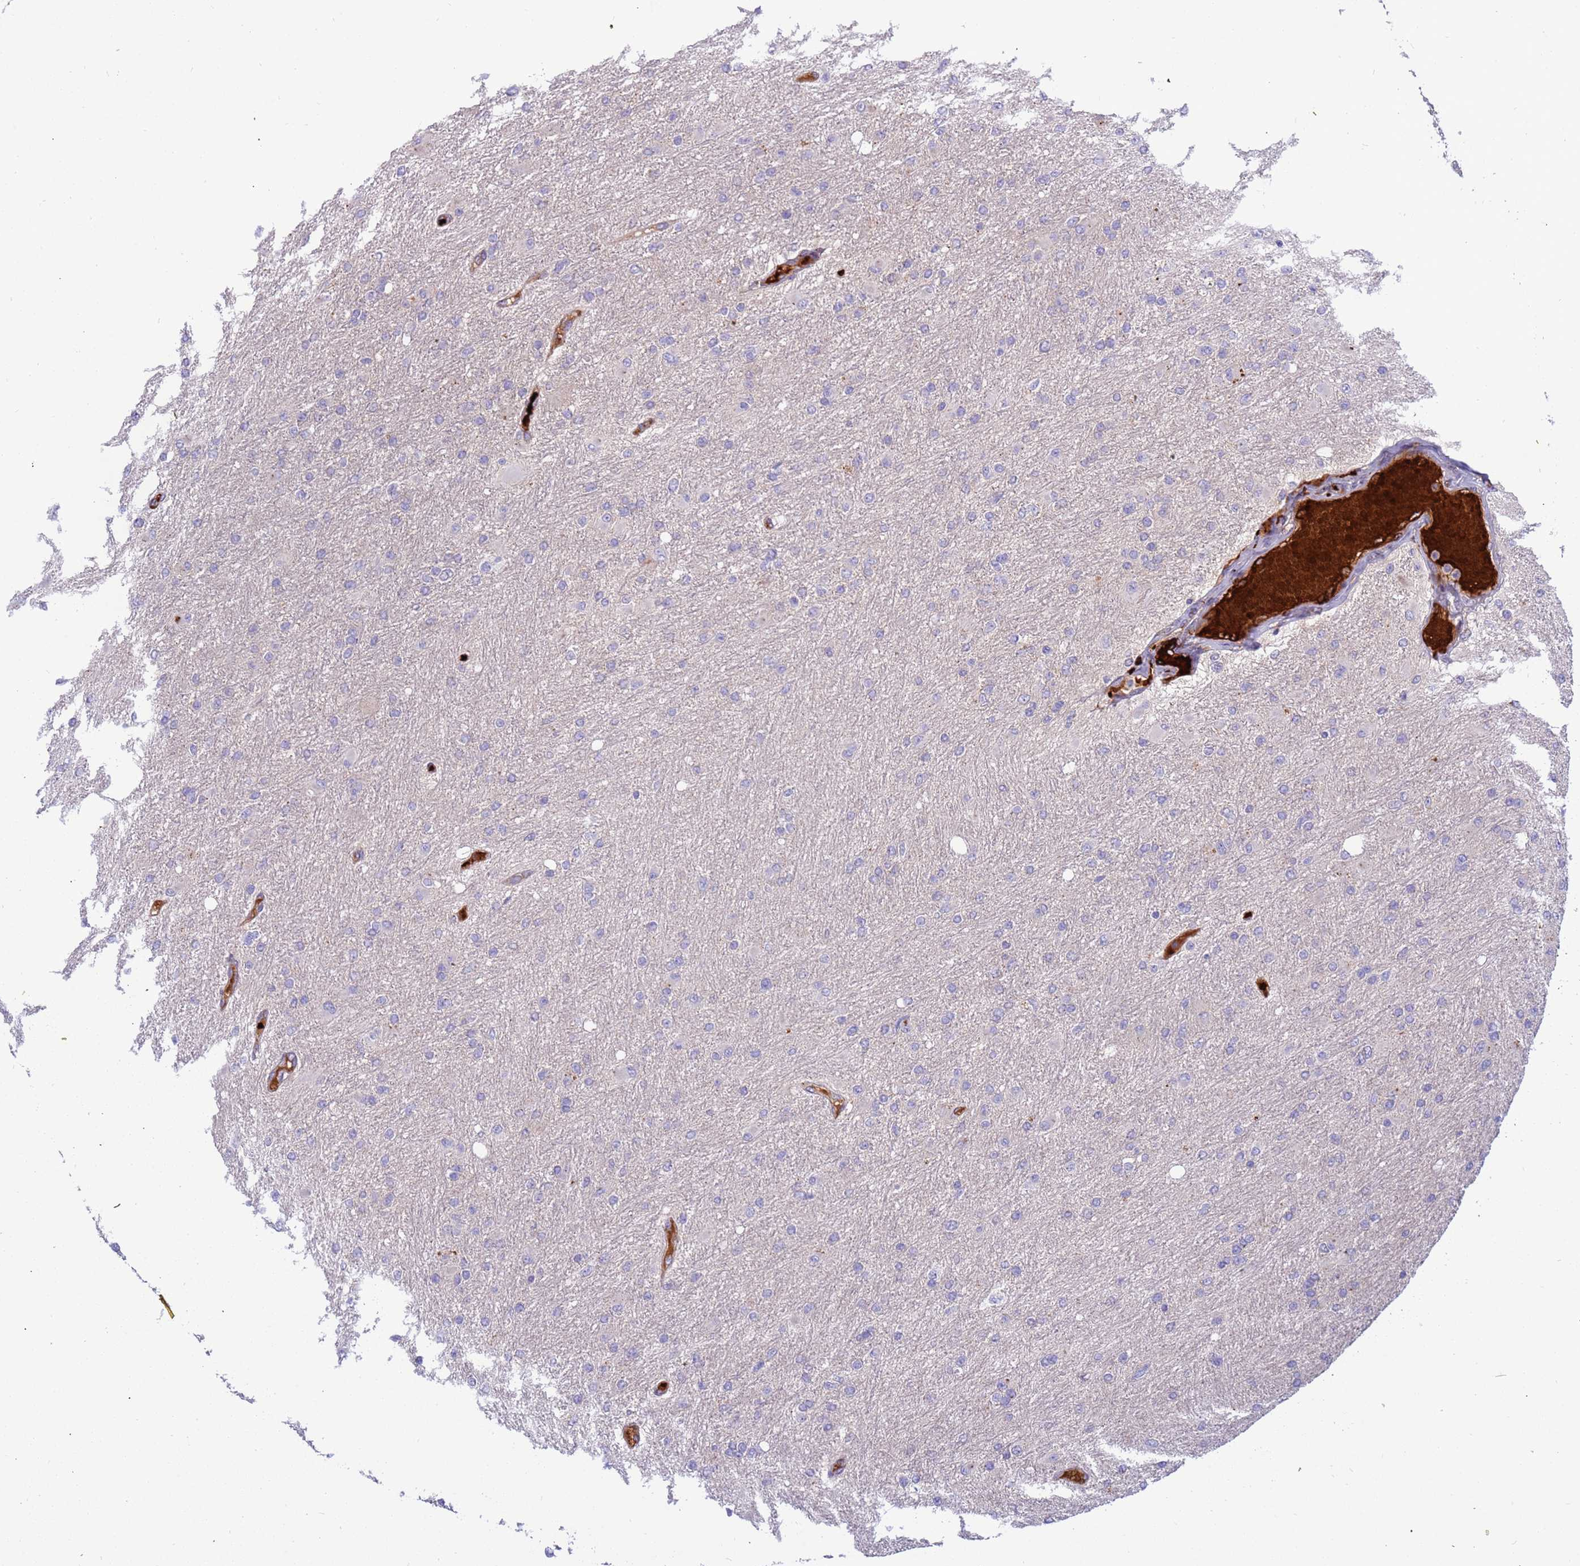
{"staining": {"intensity": "negative", "quantity": "none", "location": "none"}, "tissue": "glioma", "cell_type": "Tumor cells", "image_type": "cancer", "snomed": [{"axis": "morphology", "description": "Glioma, malignant, High grade"}, {"axis": "topography", "description": "Cerebral cortex"}], "caption": "Malignant glioma (high-grade) was stained to show a protein in brown. There is no significant positivity in tumor cells.", "gene": "VPS36", "patient": {"sex": "female", "age": 36}}